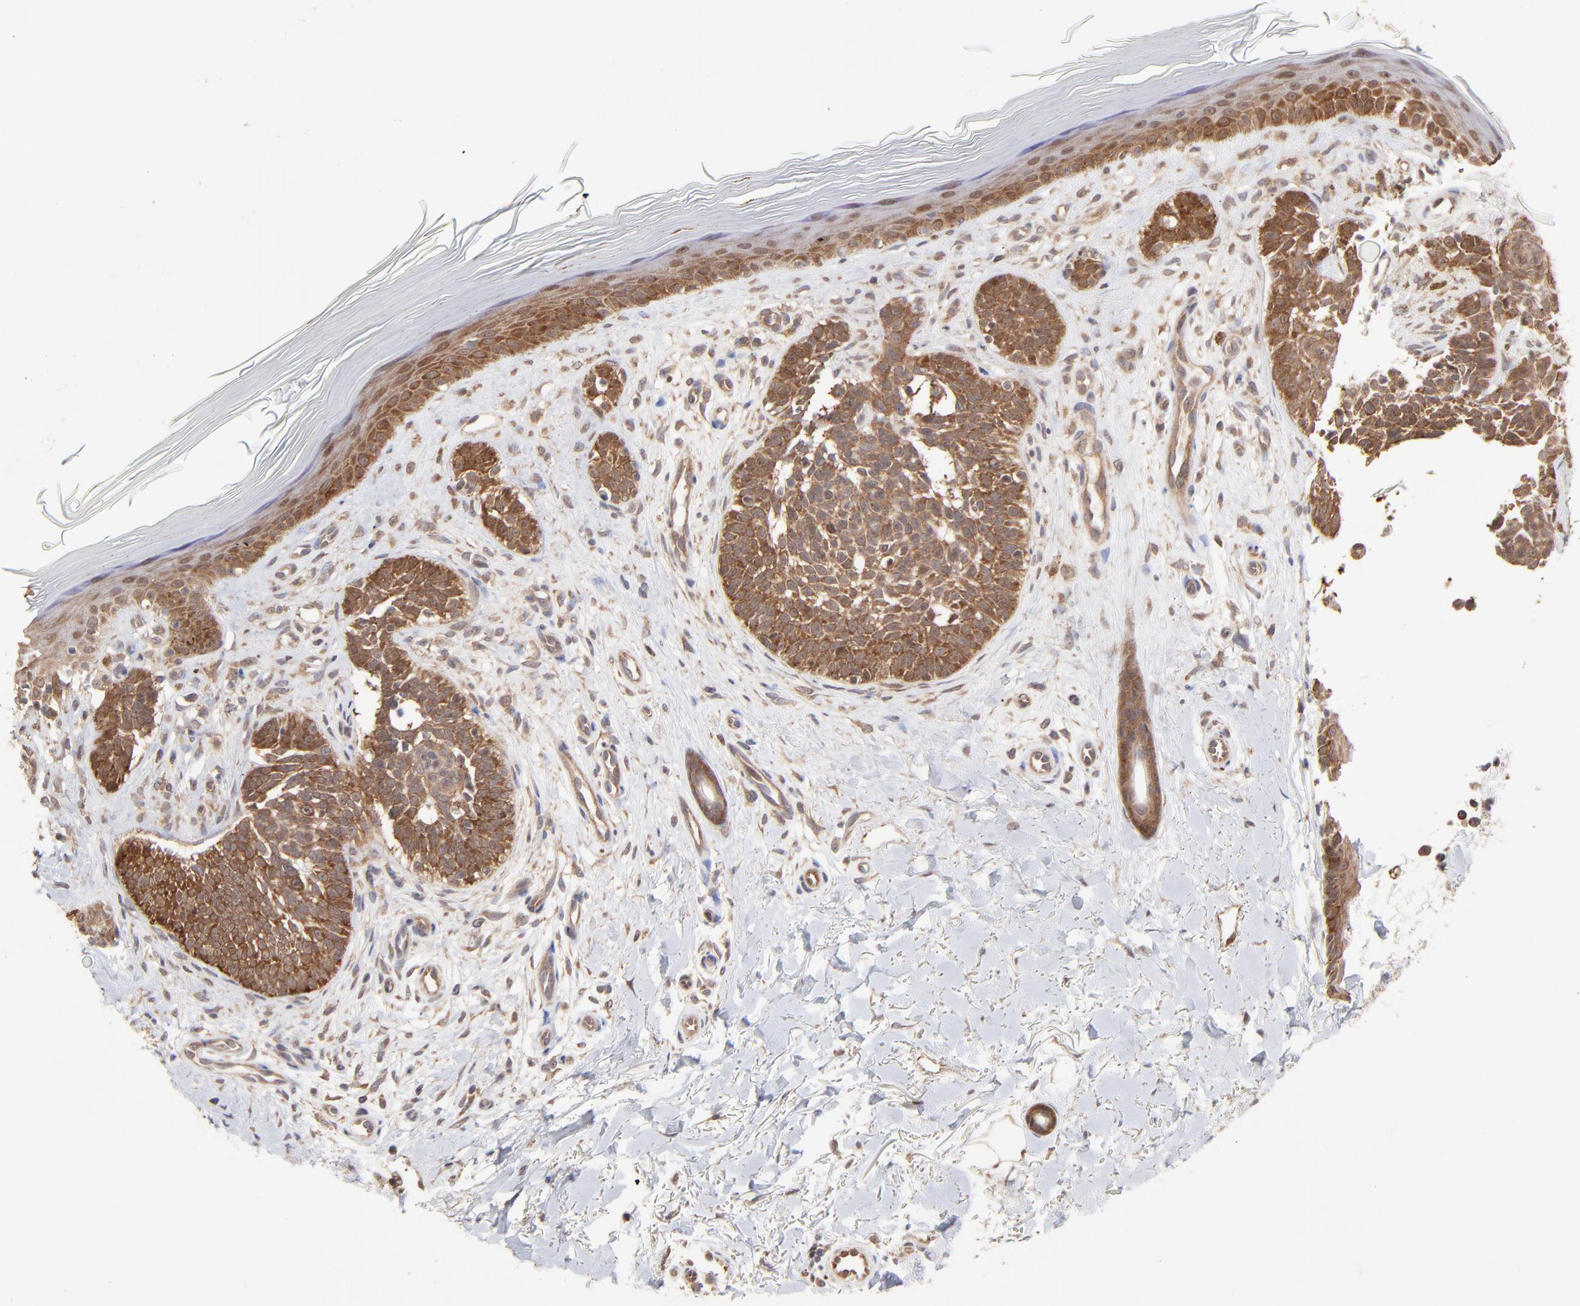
{"staining": {"intensity": "moderate", "quantity": ">75%", "location": "cytoplasmic/membranous"}, "tissue": "skin cancer", "cell_type": "Tumor cells", "image_type": "cancer", "snomed": [{"axis": "morphology", "description": "Normal tissue, NOS"}, {"axis": "morphology", "description": "Basal cell carcinoma"}, {"axis": "topography", "description": "Skin"}], "caption": "Immunohistochemistry (IHC) image of neoplastic tissue: basal cell carcinoma (skin) stained using immunohistochemistry (IHC) reveals medium levels of moderate protein expression localized specifically in the cytoplasmic/membranous of tumor cells, appearing as a cytoplasmic/membranous brown color.", "gene": "GART", "patient": {"sex": "female", "age": 58}}